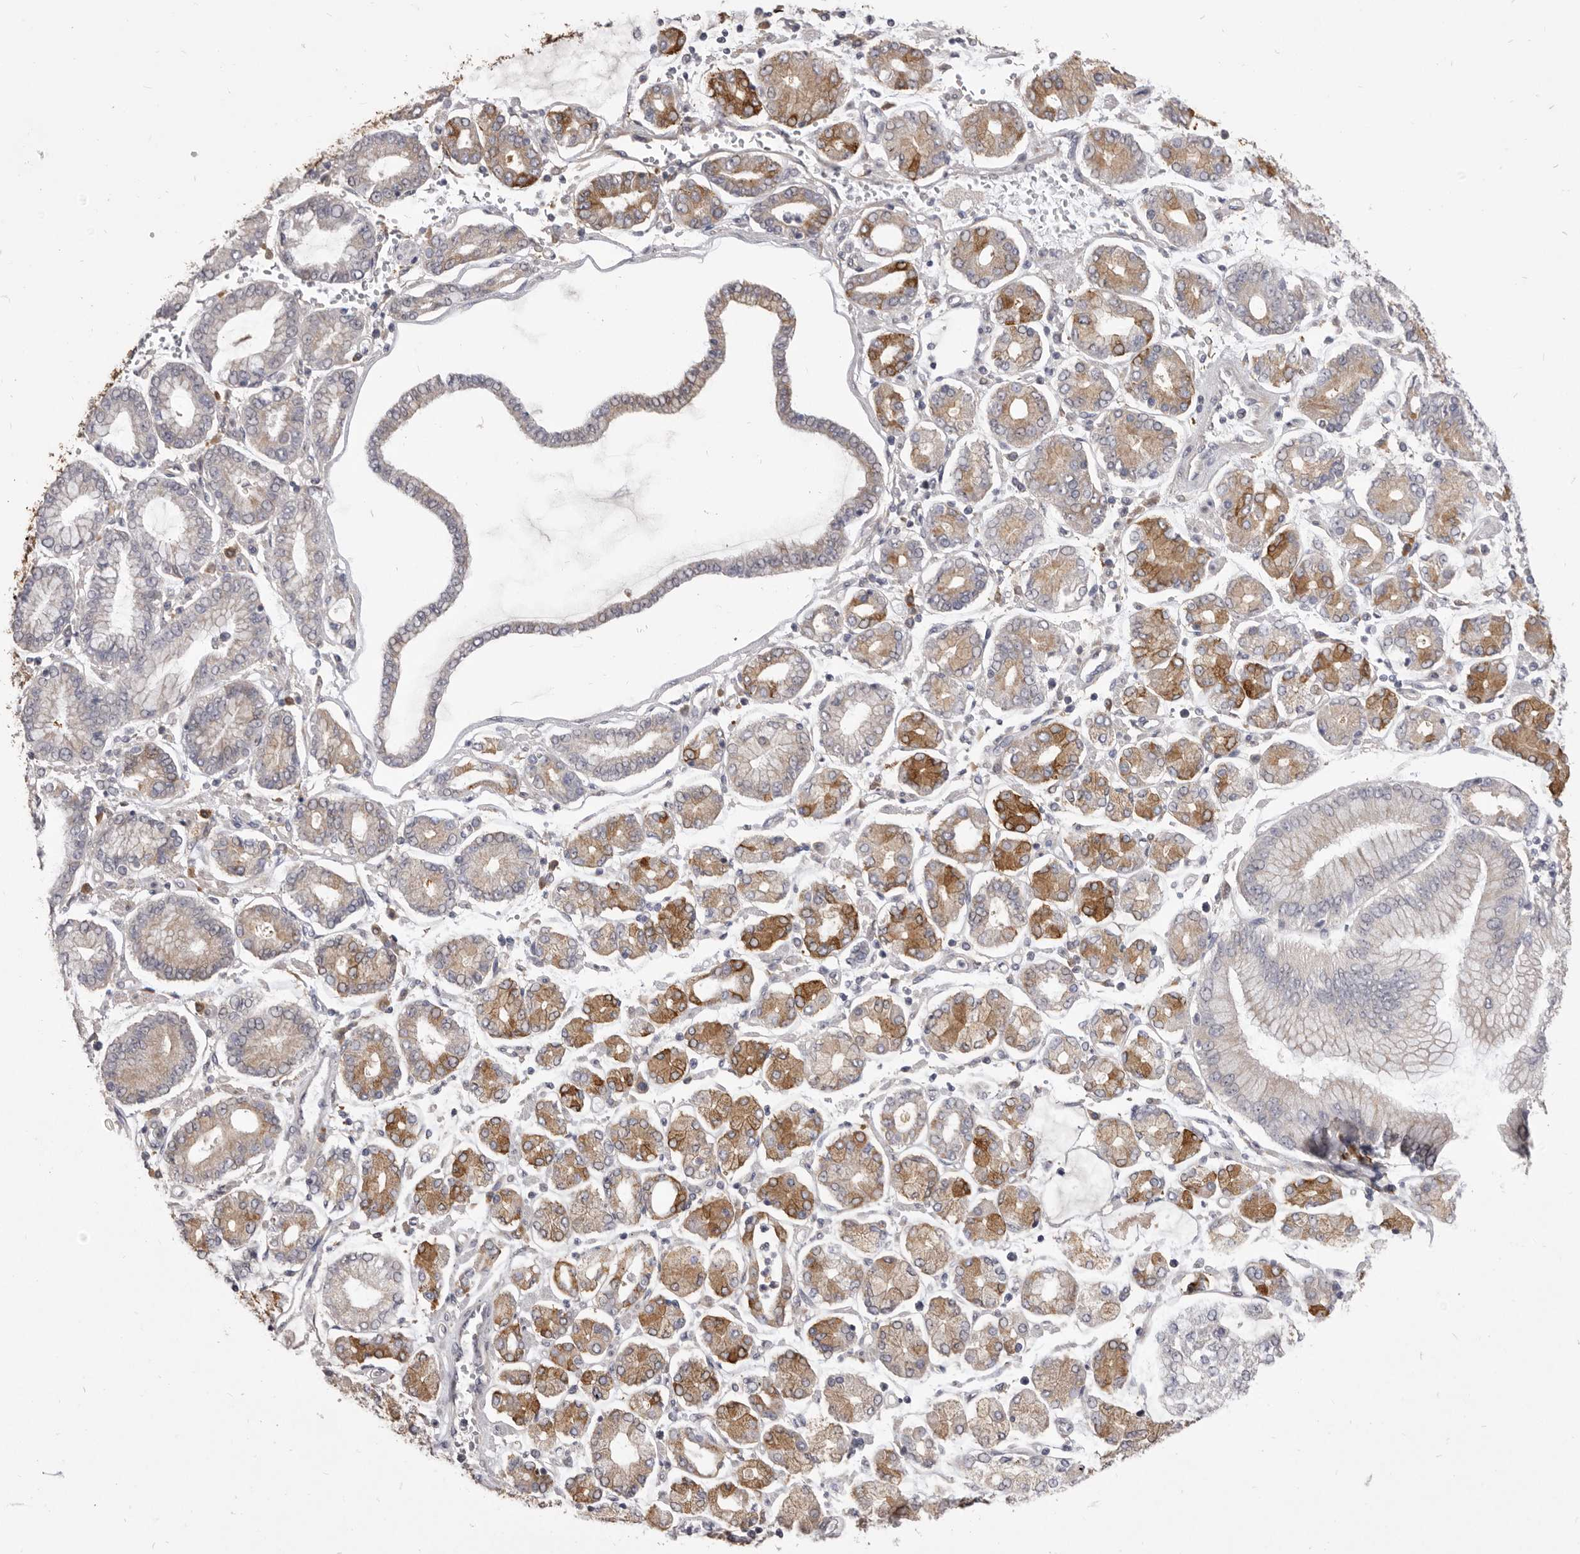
{"staining": {"intensity": "moderate", "quantity": "25%-75%", "location": "cytoplasmic/membranous"}, "tissue": "stomach cancer", "cell_type": "Tumor cells", "image_type": "cancer", "snomed": [{"axis": "morphology", "description": "Adenocarcinoma, NOS"}, {"axis": "topography", "description": "Stomach"}], "caption": "Immunohistochemical staining of human stomach adenocarcinoma demonstrates medium levels of moderate cytoplasmic/membranous positivity in approximately 25%-75% of tumor cells.", "gene": "VPS45", "patient": {"sex": "male", "age": 76}}